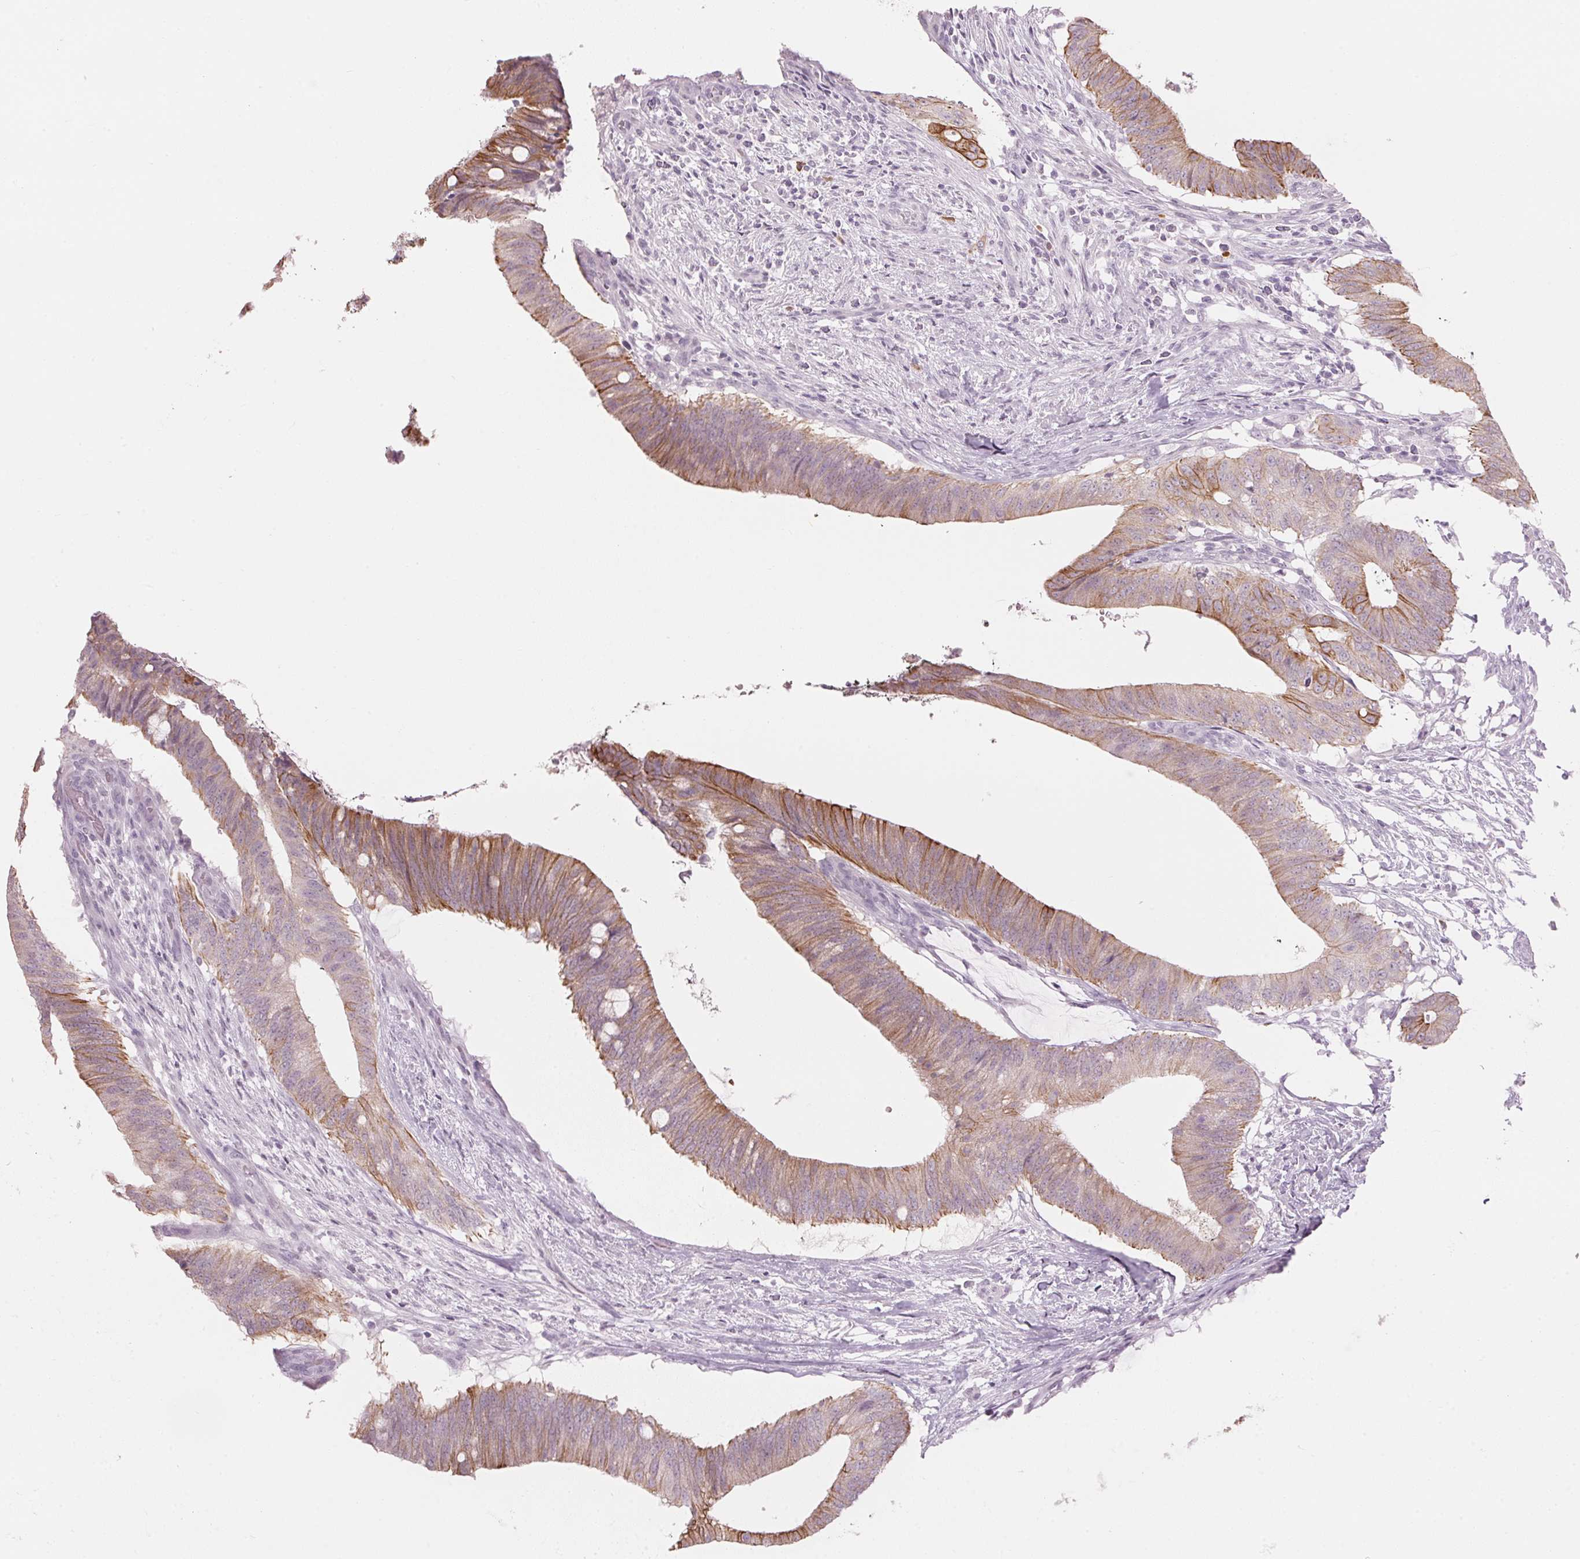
{"staining": {"intensity": "moderate", "quantity": "25%-75%", "location": "cytoplasmic/membranous"}, "tissue": "colorectal cancer", "cell_type": "Tumor cells", "image_type": "cancer", "snomed": [{"axis": "morphology", "description": "Adenocarcinoma, NOS"}, {"axis": "topography", "description": "Colon"}], "caption": "Colorectal adenocarcinoma stained for a protein (brown) exhibits moderate cytoplasmic/membranous positive positivity in approximately 25%-75% of tumor cells.", "gene": "SCTR", "patient": {"sex": "female", "age": 43}}